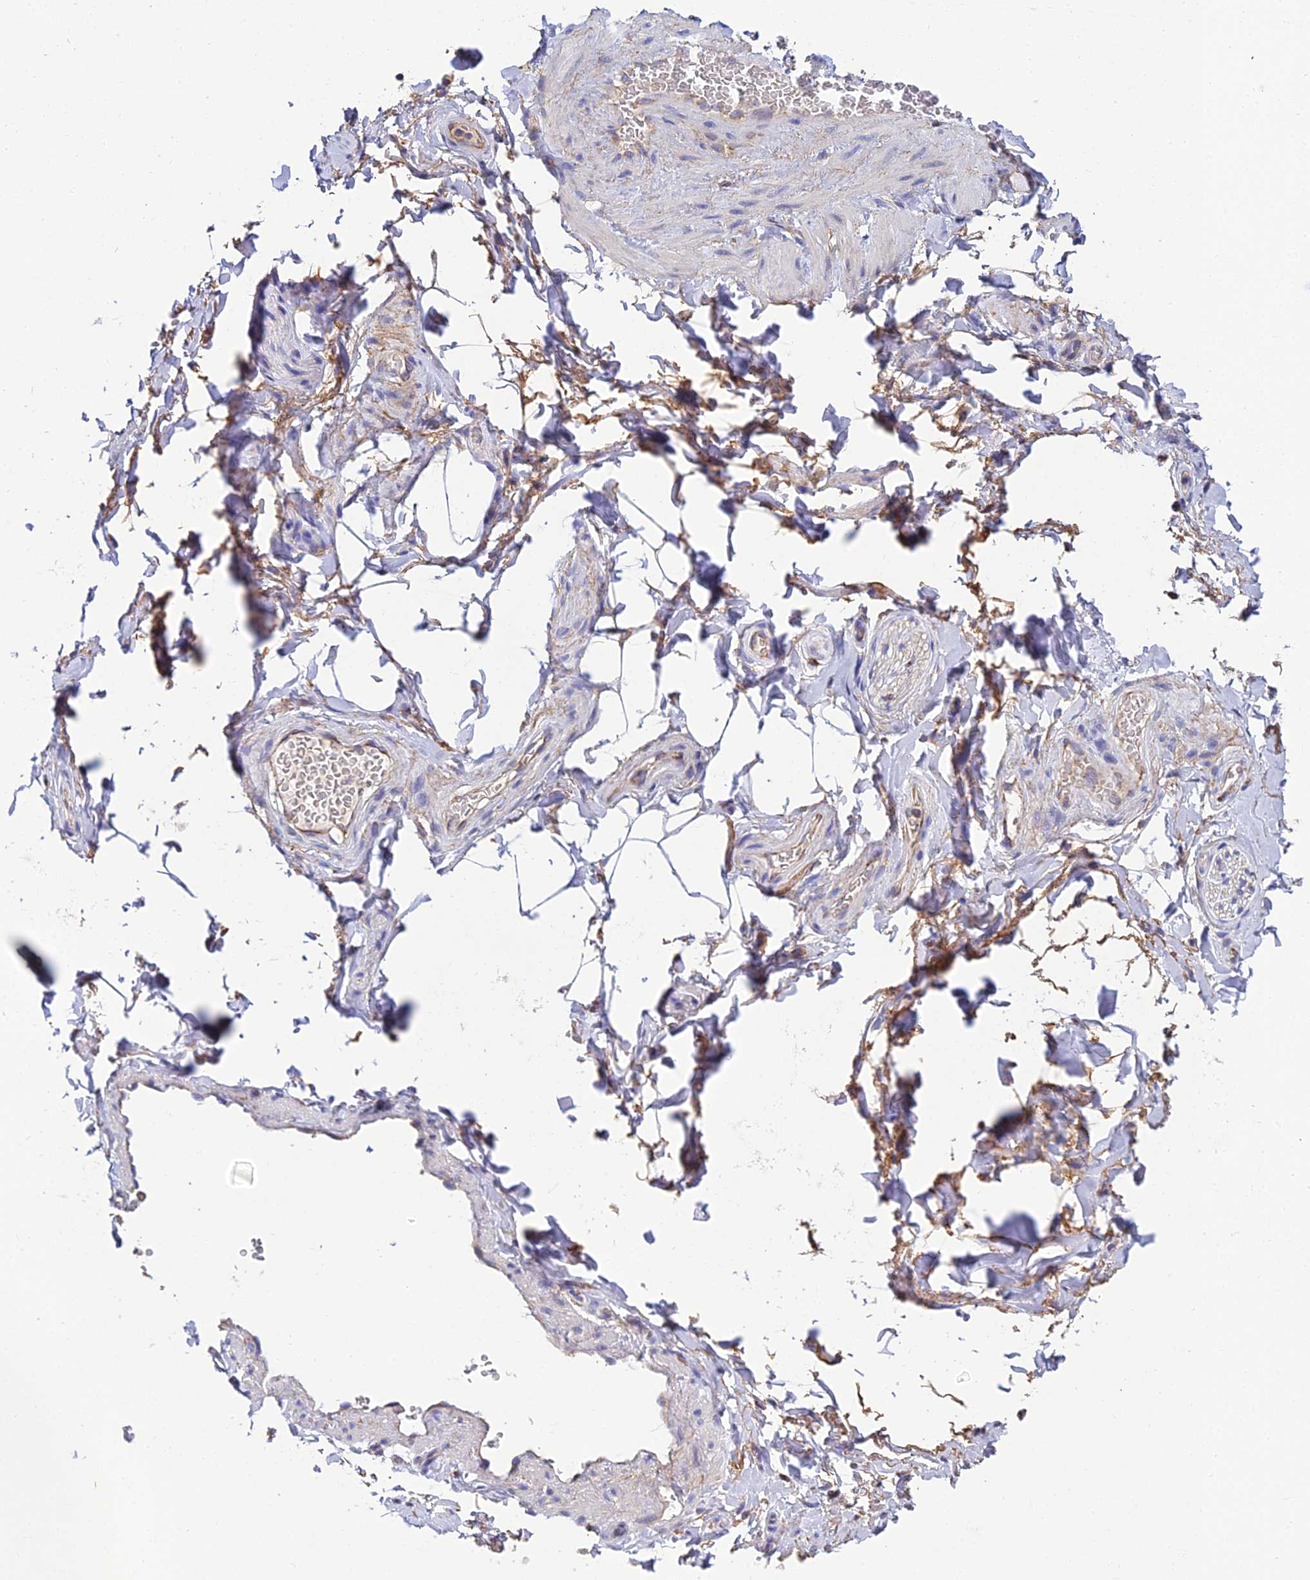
{"staining": {"intensity": "negative", "quantity": "none", "location": "none"}, "tissue": "adipose tissue", "cell_type": "Adipocytes", "image_type": "normal", "snomed": [{"axis": "morphology", "description": "Normal tissue, NOS"}, {"axis": "topography", "description": "Soft tissue"}, {"axis": "topography", "description": "Vascular tissue"}], "caption": "Adipocytes show no significant positivity in benign adipose tissue. (DAB (3,3'-diaminobenzidine) IHC visualized using brightfield microscopy, high magnification).", "gene": "NIPSNAP3A", "patient": {"sex": "male", "age": 54}}